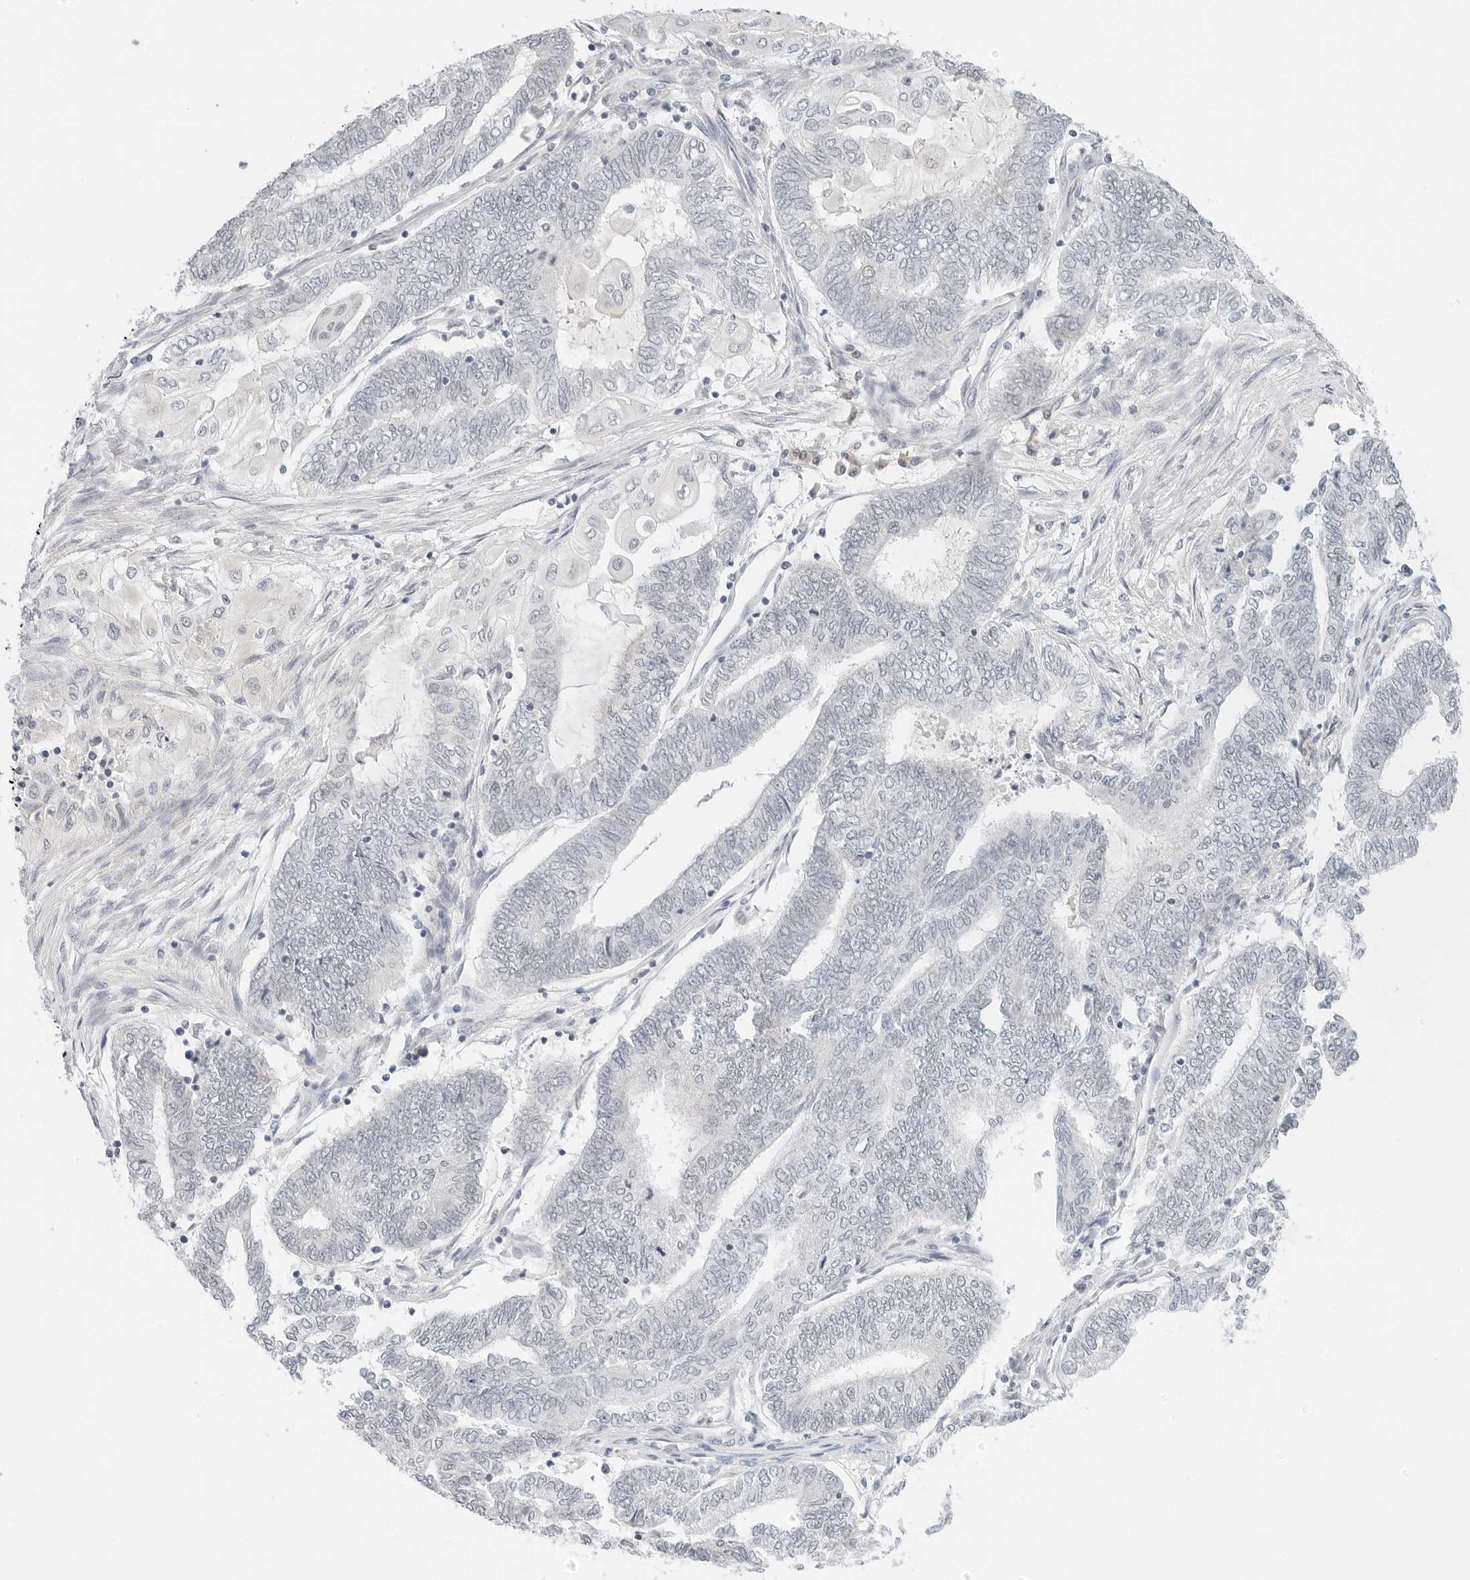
{"staining": {"intensity": "negative", "quantity": "none", "location": "none"}, "tissue": "endometrial cancer", "cell_type": "Tumor cells", "image_type": "cancer", "snomed": [{"axis": "morphology", "description": "Adenocarcinoma, NOS"}, {"axis": "topography", "description": "Uterus"}, {"axis": "topography", "description": "Endometrium"}], "caption": "Immunohistochemistry micrograph of adenocarcinoma (endometrial) stained for a protein (brown), which demonstrates no expression in tumor cells.", "gene": "NEO1", "patient": {"sex": "female", "age": 70}}